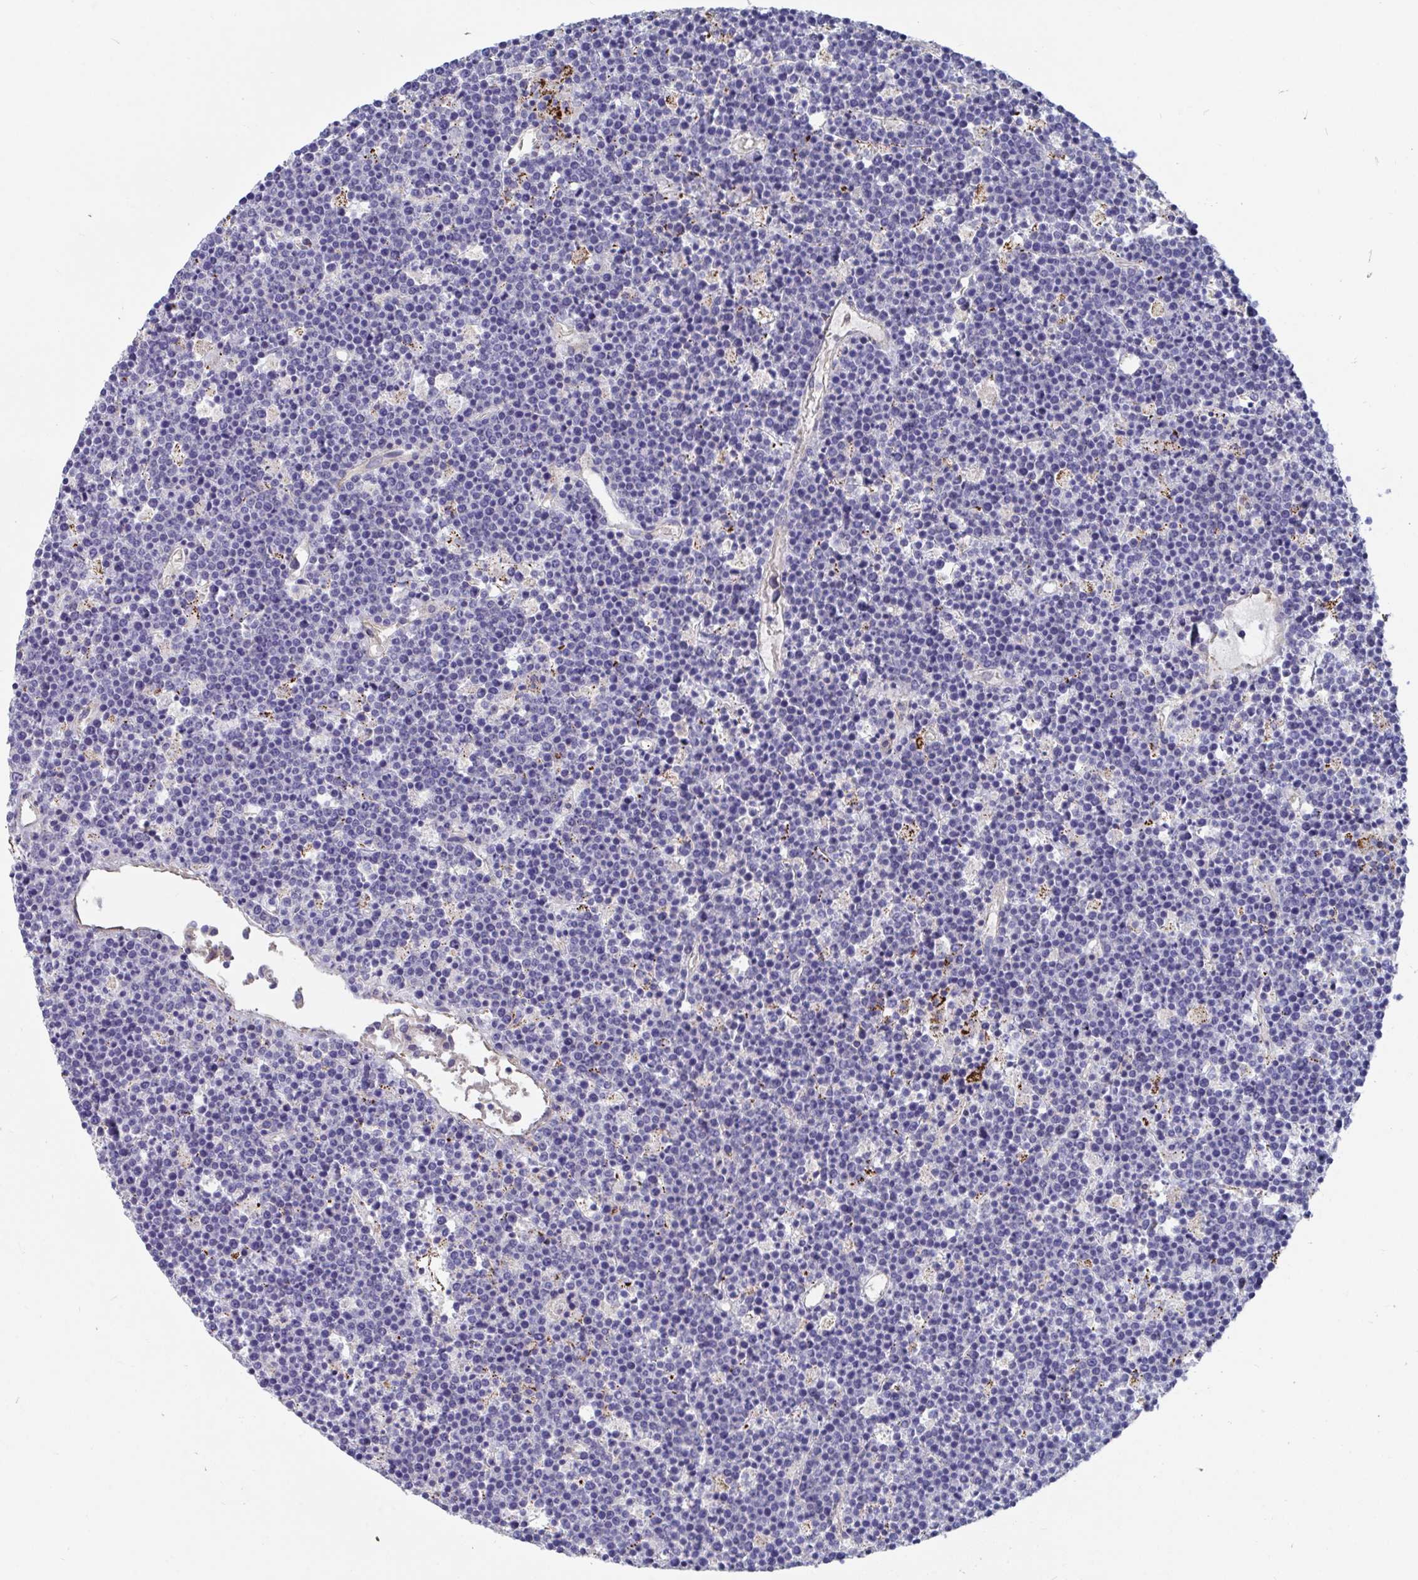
{"staining": {"intensity": "negative", "quantity": "none", "location": "none"}, "tissue": "lymphoma", "cell_type": "Tumor cells", "image_type": "cancer", "snomed": [{"axis": "morphology", "description": "Malignant lymphoma, non-Hodgkin's type, High grade"}, {"axis": "topography", "description": "Ovary"}], "caption": "This is an immunohistochemistry (IHC) image of lymphoma. There is no staining in tumor cells.", "gene": "FAM156B", "patient": {"sex": "female", "age": 56}}